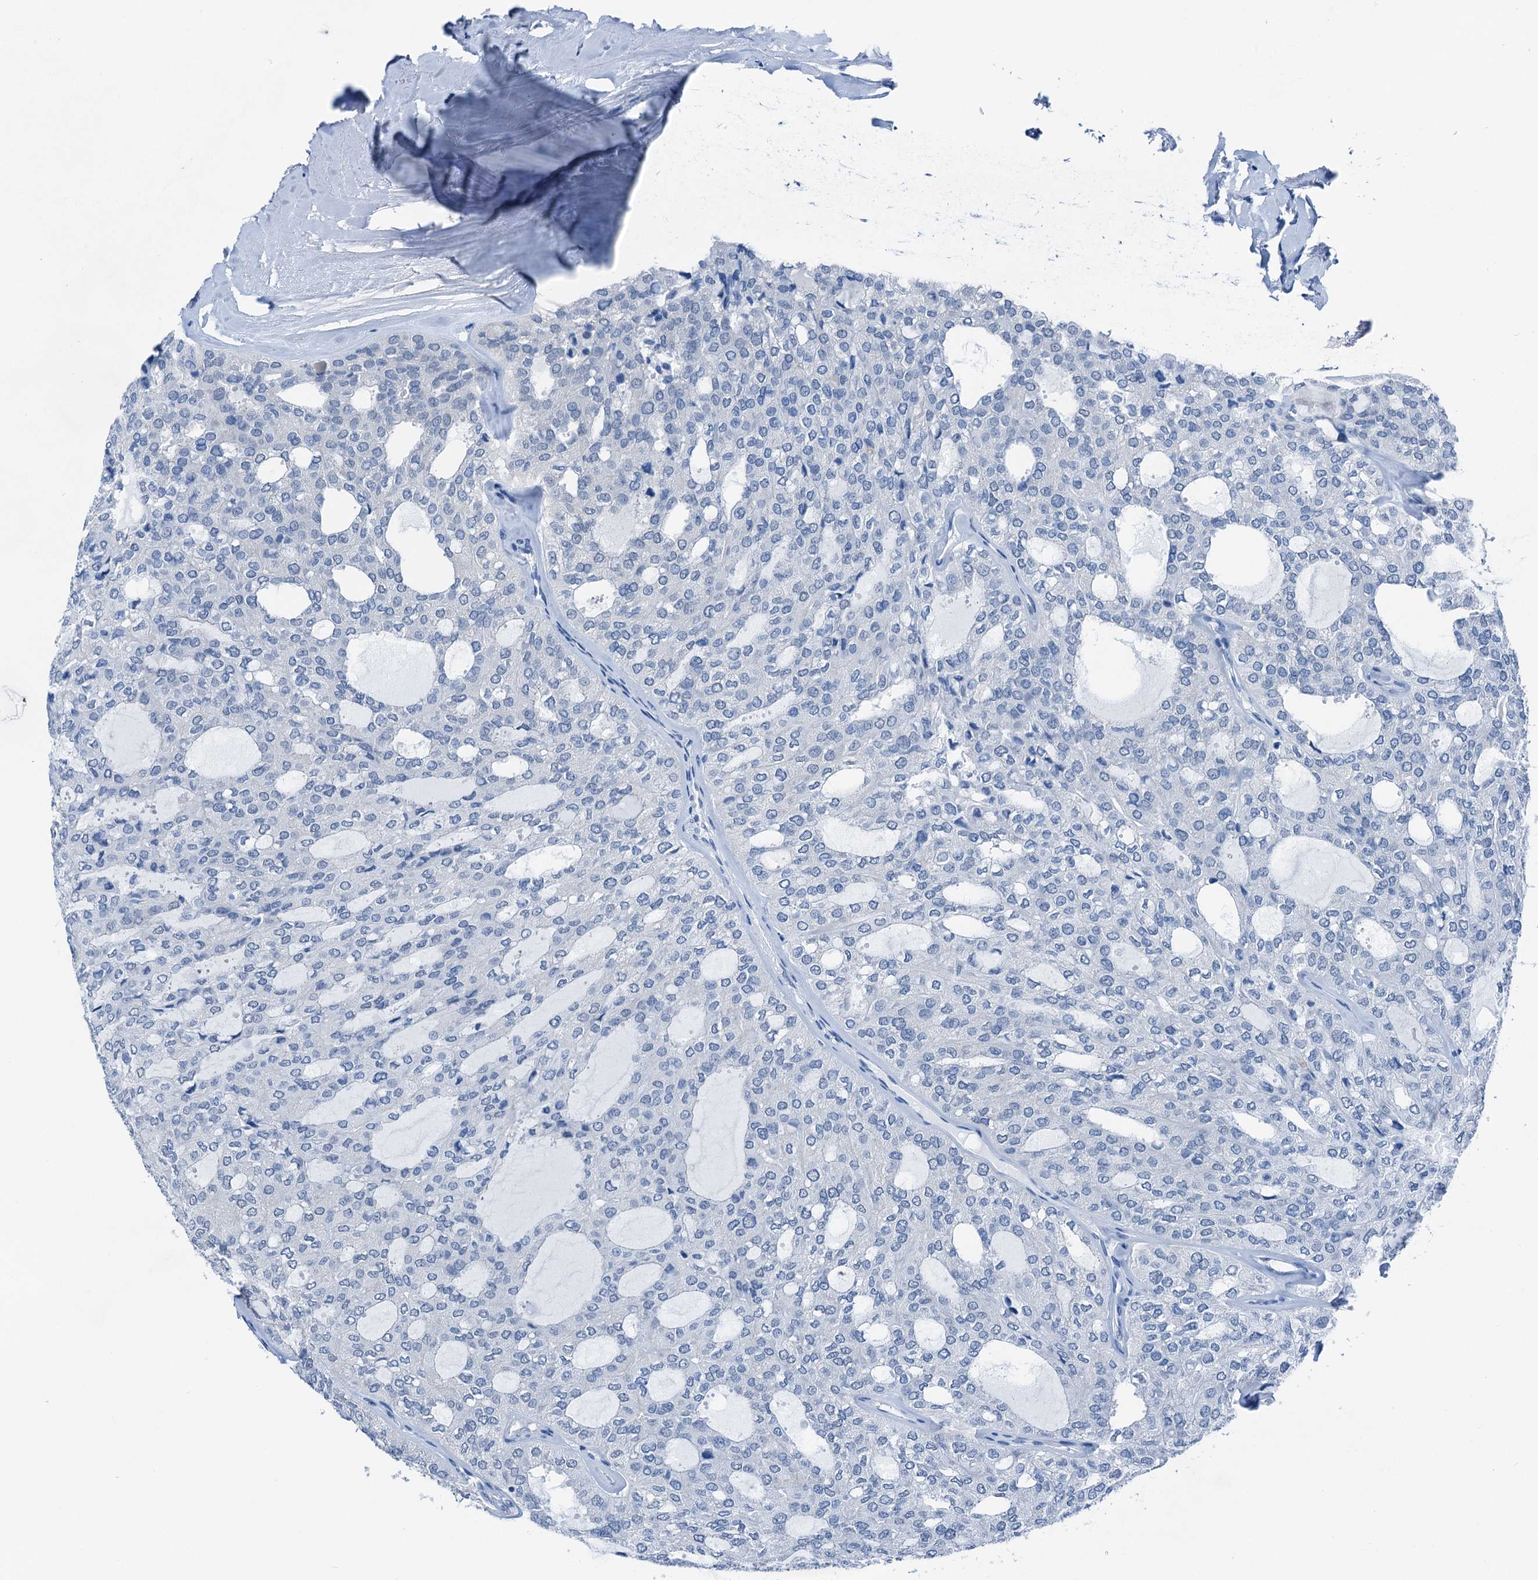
{"staining": {"intensity": "negative", "quantity": "none", "location": "none"}, "tissue": "thyroid cancer", "cell_type": "Tumor cells", "image_type": "cancer", "snomed": [{"axis": "morphology", "description": "Follicular adenoma carcinoma, NOS"}, {"axis": "topography", "description": "Thyroid gland"}], "caption": "This is an IHC histopathology image of human thyroid follicular adenoma carcinoma. There is no positivity in tumor cells.", "gene": "CBLN3", "patient": {"sex": "male", "age": 75}}